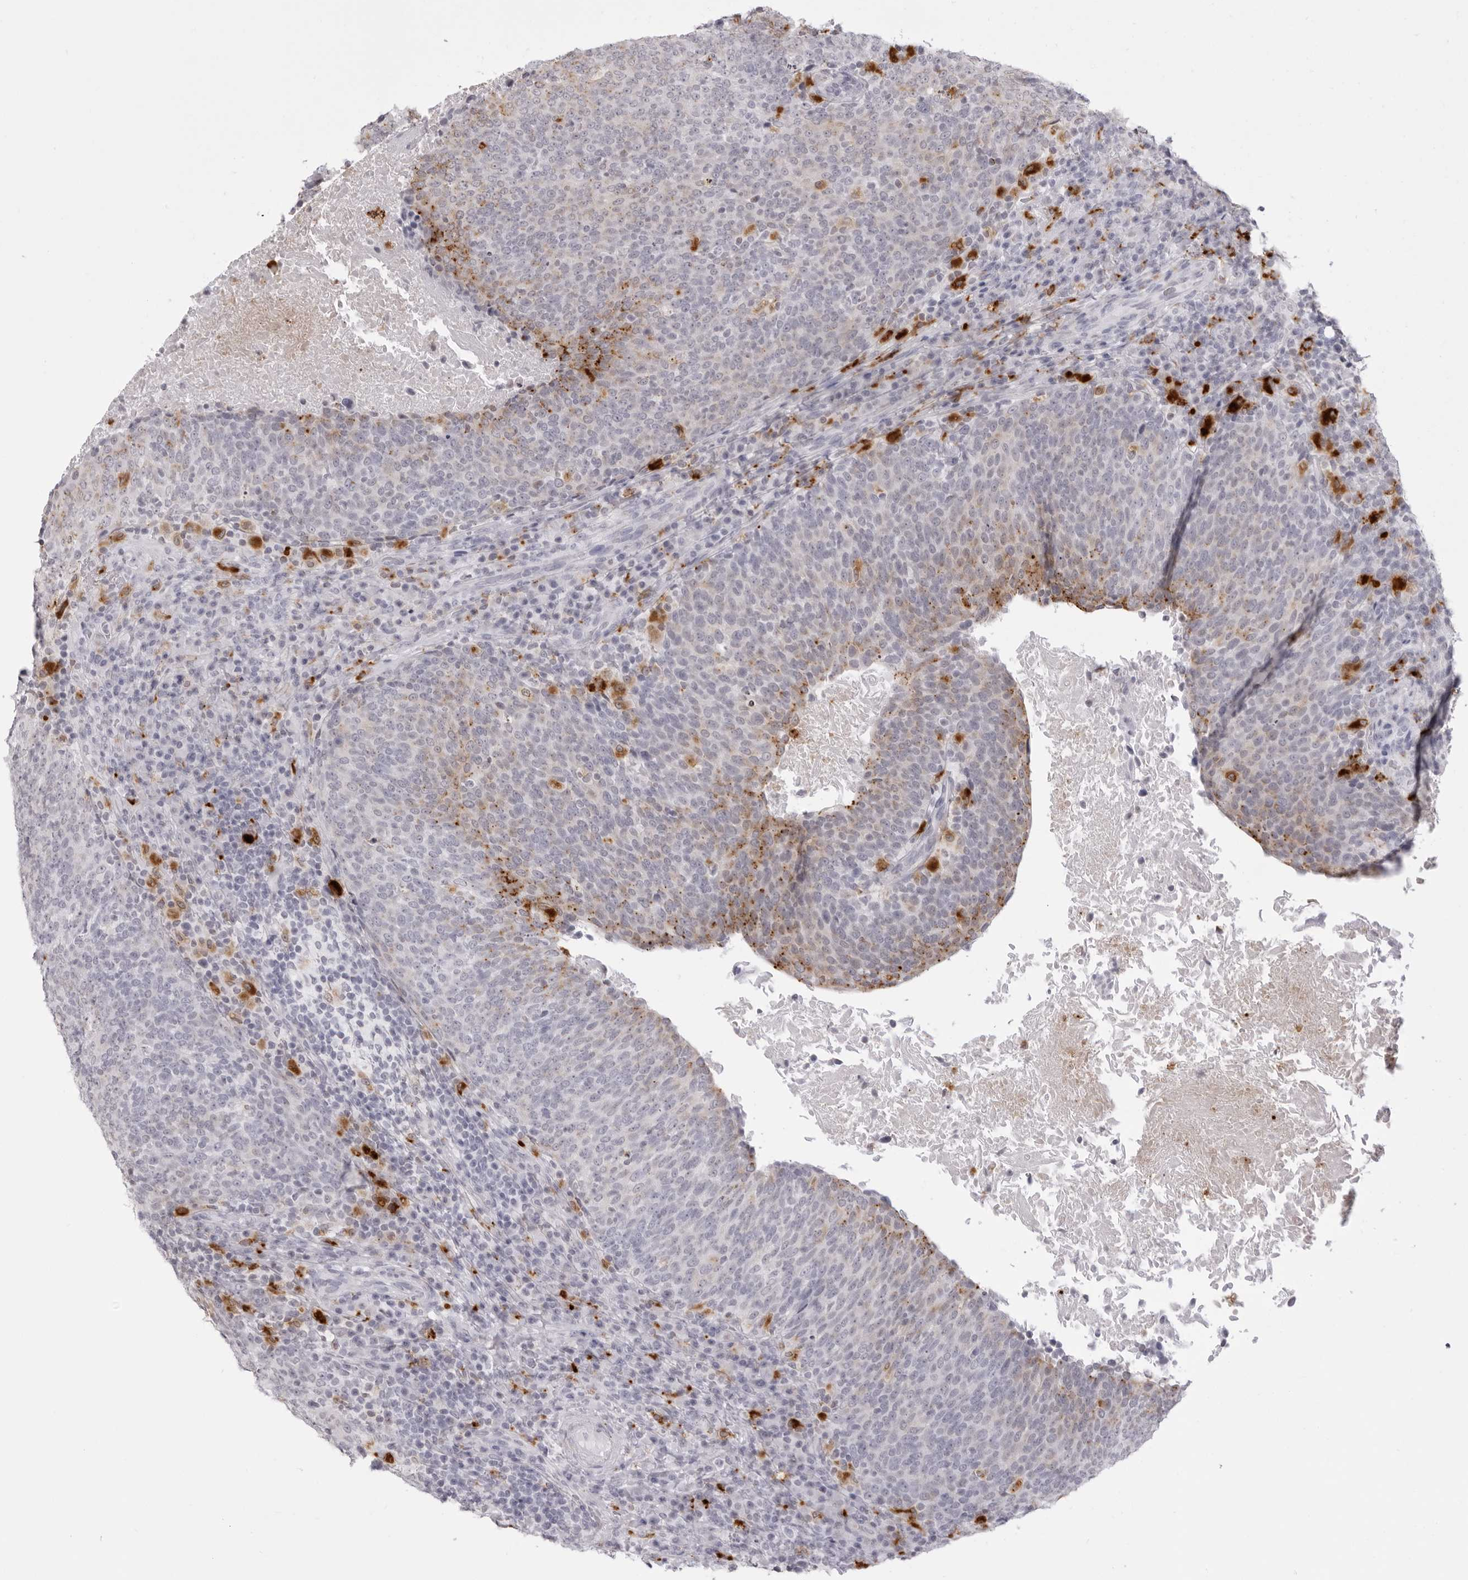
{"staining": {"intensity": "moderate", "quantity": "<25%", "location": "cytoplasmic/membranous"}, "tissue": "head and neck cancer", "cell_type": "Tumor cells", "image_type": "cancer", "snomed": [{"axis": "morphology", "description": "Squamous cell carcinoma, NOS"}, {"axis": "morphology", "description": "Squamous cell carcinoma, metastatic, NOS"}, {"axis": "topography", "description": "Lymph node"}, {"axis": "topography", "description": "Head-Neck"}], "caption": "Brown immunohistochemical staining in human head and neck cancer displays moderate cytoplasmic/membranous expression in approximately <25% of tumor cells. The staining was performed using DAB (3,3'-diaminobenzidine) to visualize the protein expression in brown, while the nuclei were stained in blue with hematoxylin (Magnification: 20x).", "gene": "IL25", "patient": {"sex": "male", "age": 62}}